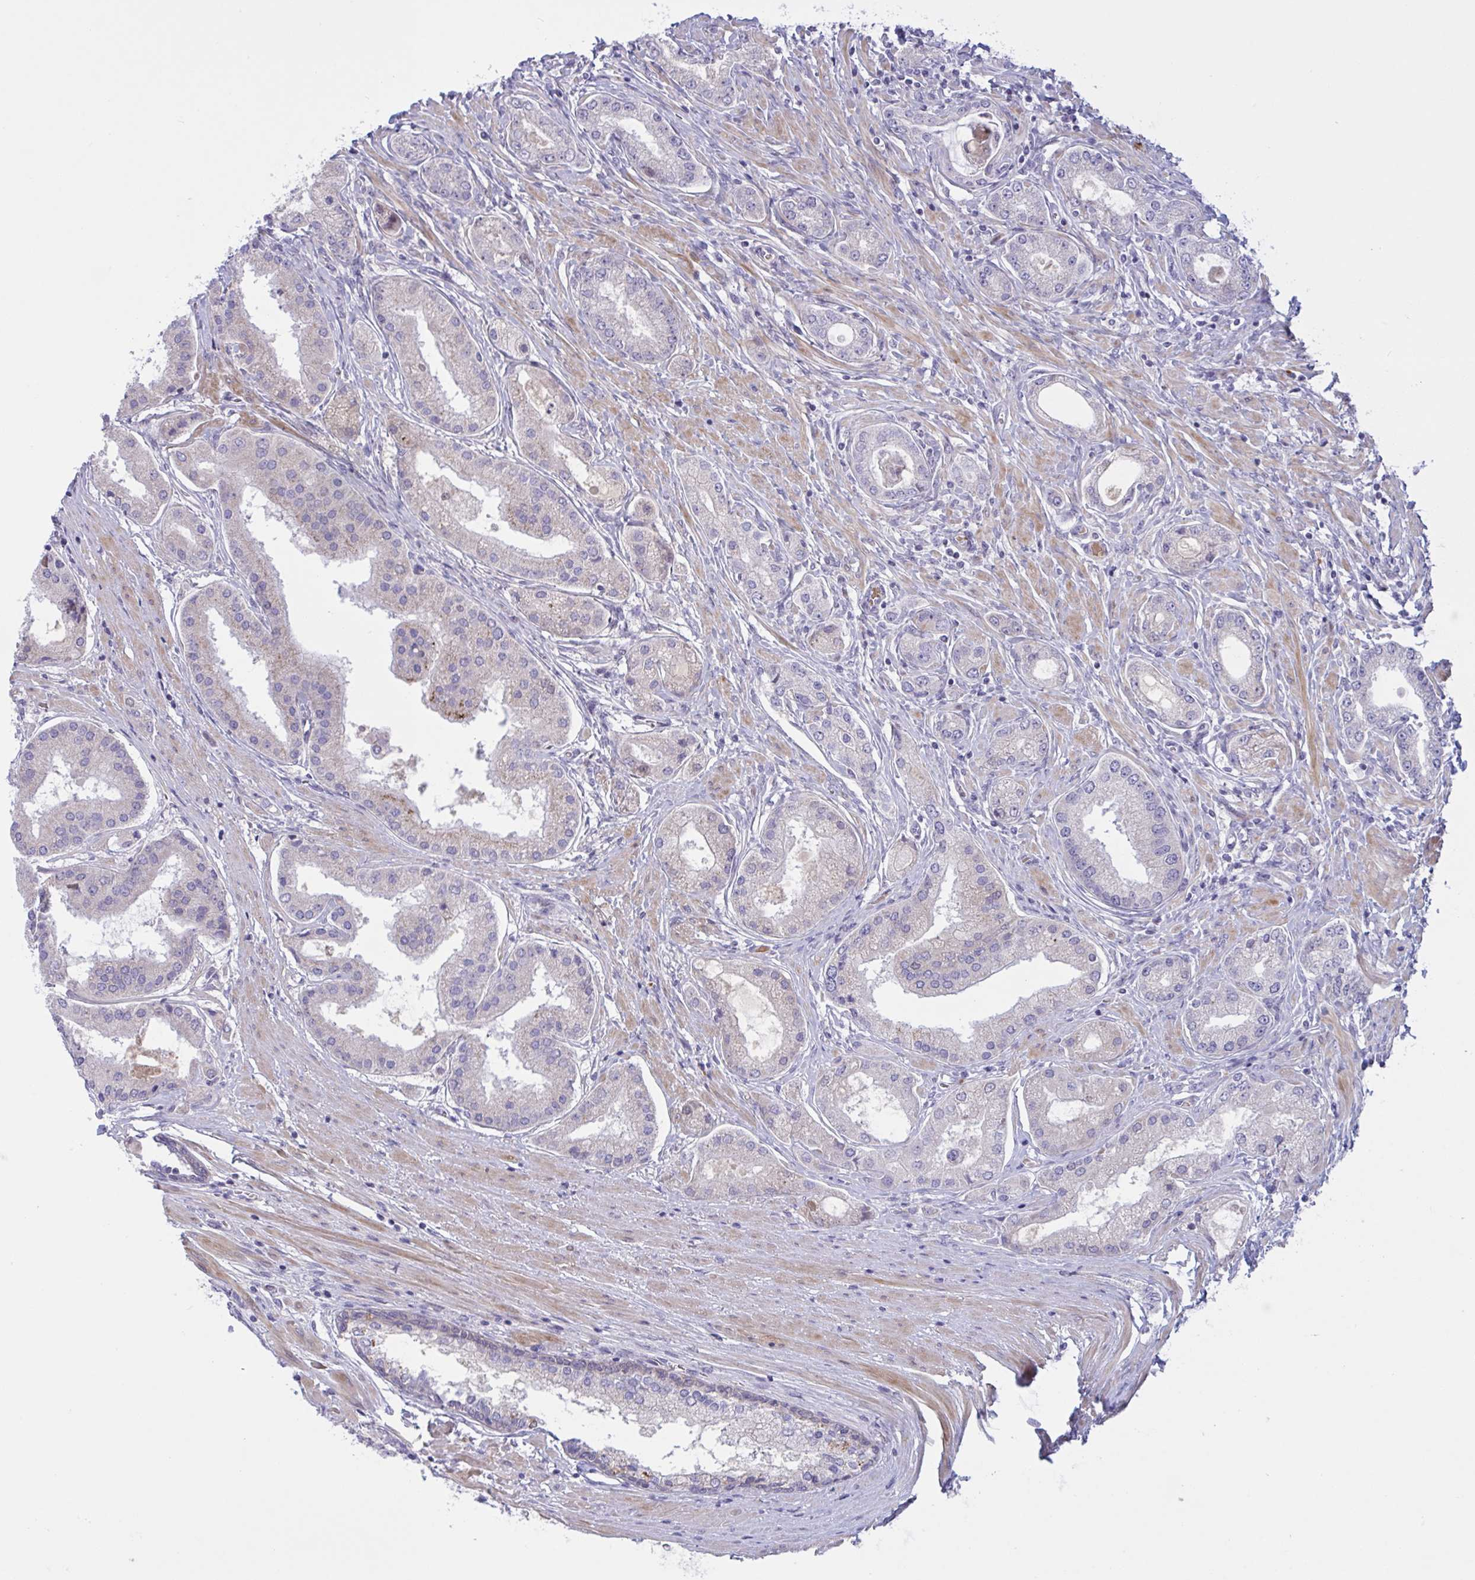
{"staining": {"intensity": "moderate", "quantity": "<25%", "location": "cytoplasmic/membranous"}, "tissue": "prostate cancer", "cell_type": "Tumor cells", "image_type": "cancer", "snomed": [{"axis": "morphology", "description": "Adenocarcinoma, High grade"}, {"axis": "topography", "description": "Prostate"}], "caption": "Immunohistochemistry (IHC) histopathology image of prostate adenocarcinoma (high-grade) stained for a protein (brown), which displays low levels of moderate cytoplasmic/membranous staining in about <25% of tumor cells.", "gene": "VWC2", "patient": {"sex": "male", "age": 67}}